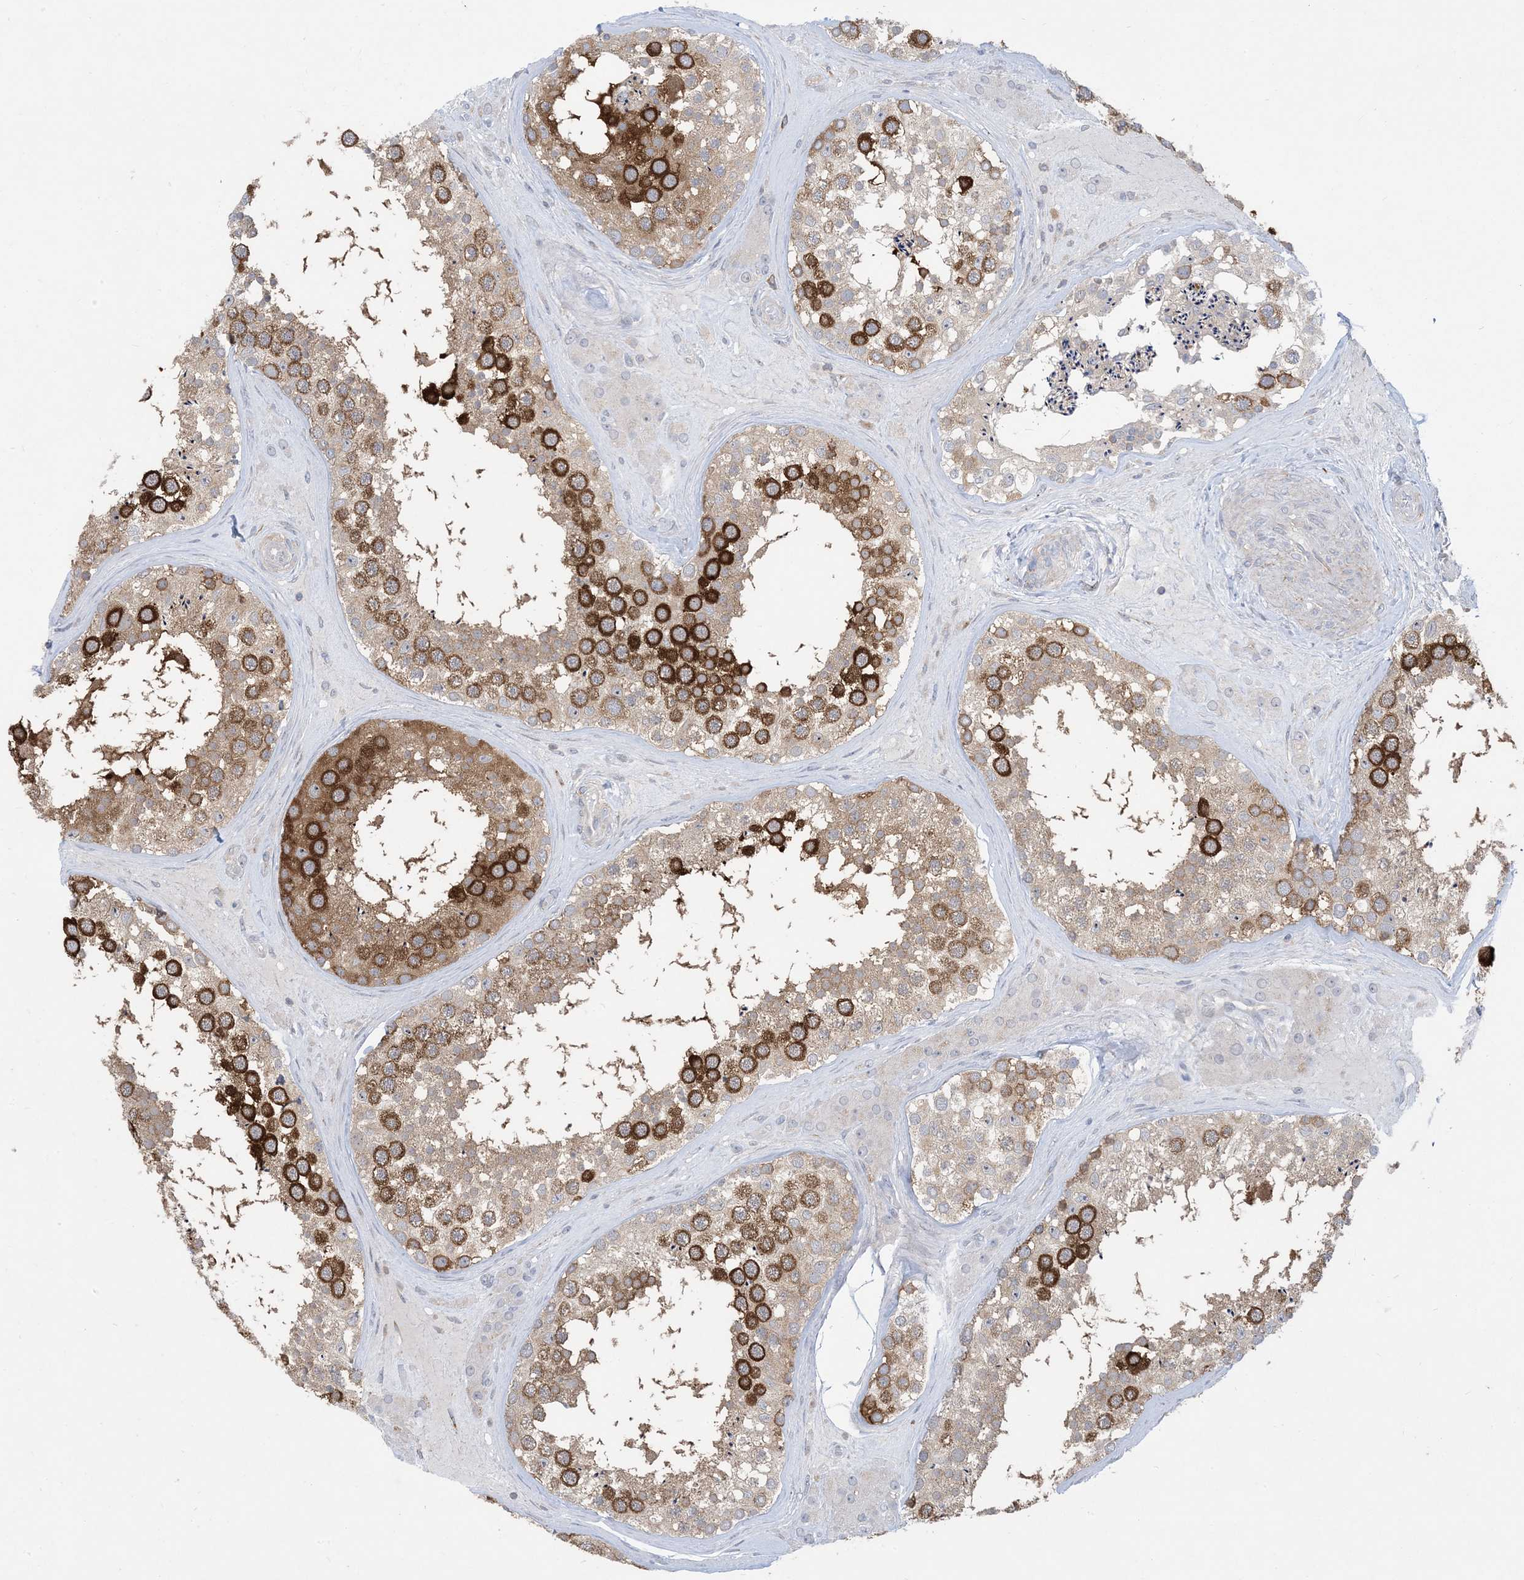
{"staining": {"intensity": "strong", "quantity": ">75%", "location": "cytoplasmic/membranous"}, "tissue": "testis", "cell_type": "Cells in seminiferous ducts", "image_type": "normal", "snomed": [{"axis": "morphology", "description": "Normal tissue, NOS"}, {"axis": "topography", "description": "Testis"}], "caption": "Testis stained for a protein reveals strong cytoplasmic/membranous positivity in cells in seminiferous ducts. Ihc stains the protein in brown and the nuclei are stained blue.", "gene": "AOC1", "patient": {"sex": "male", "age": 46}}